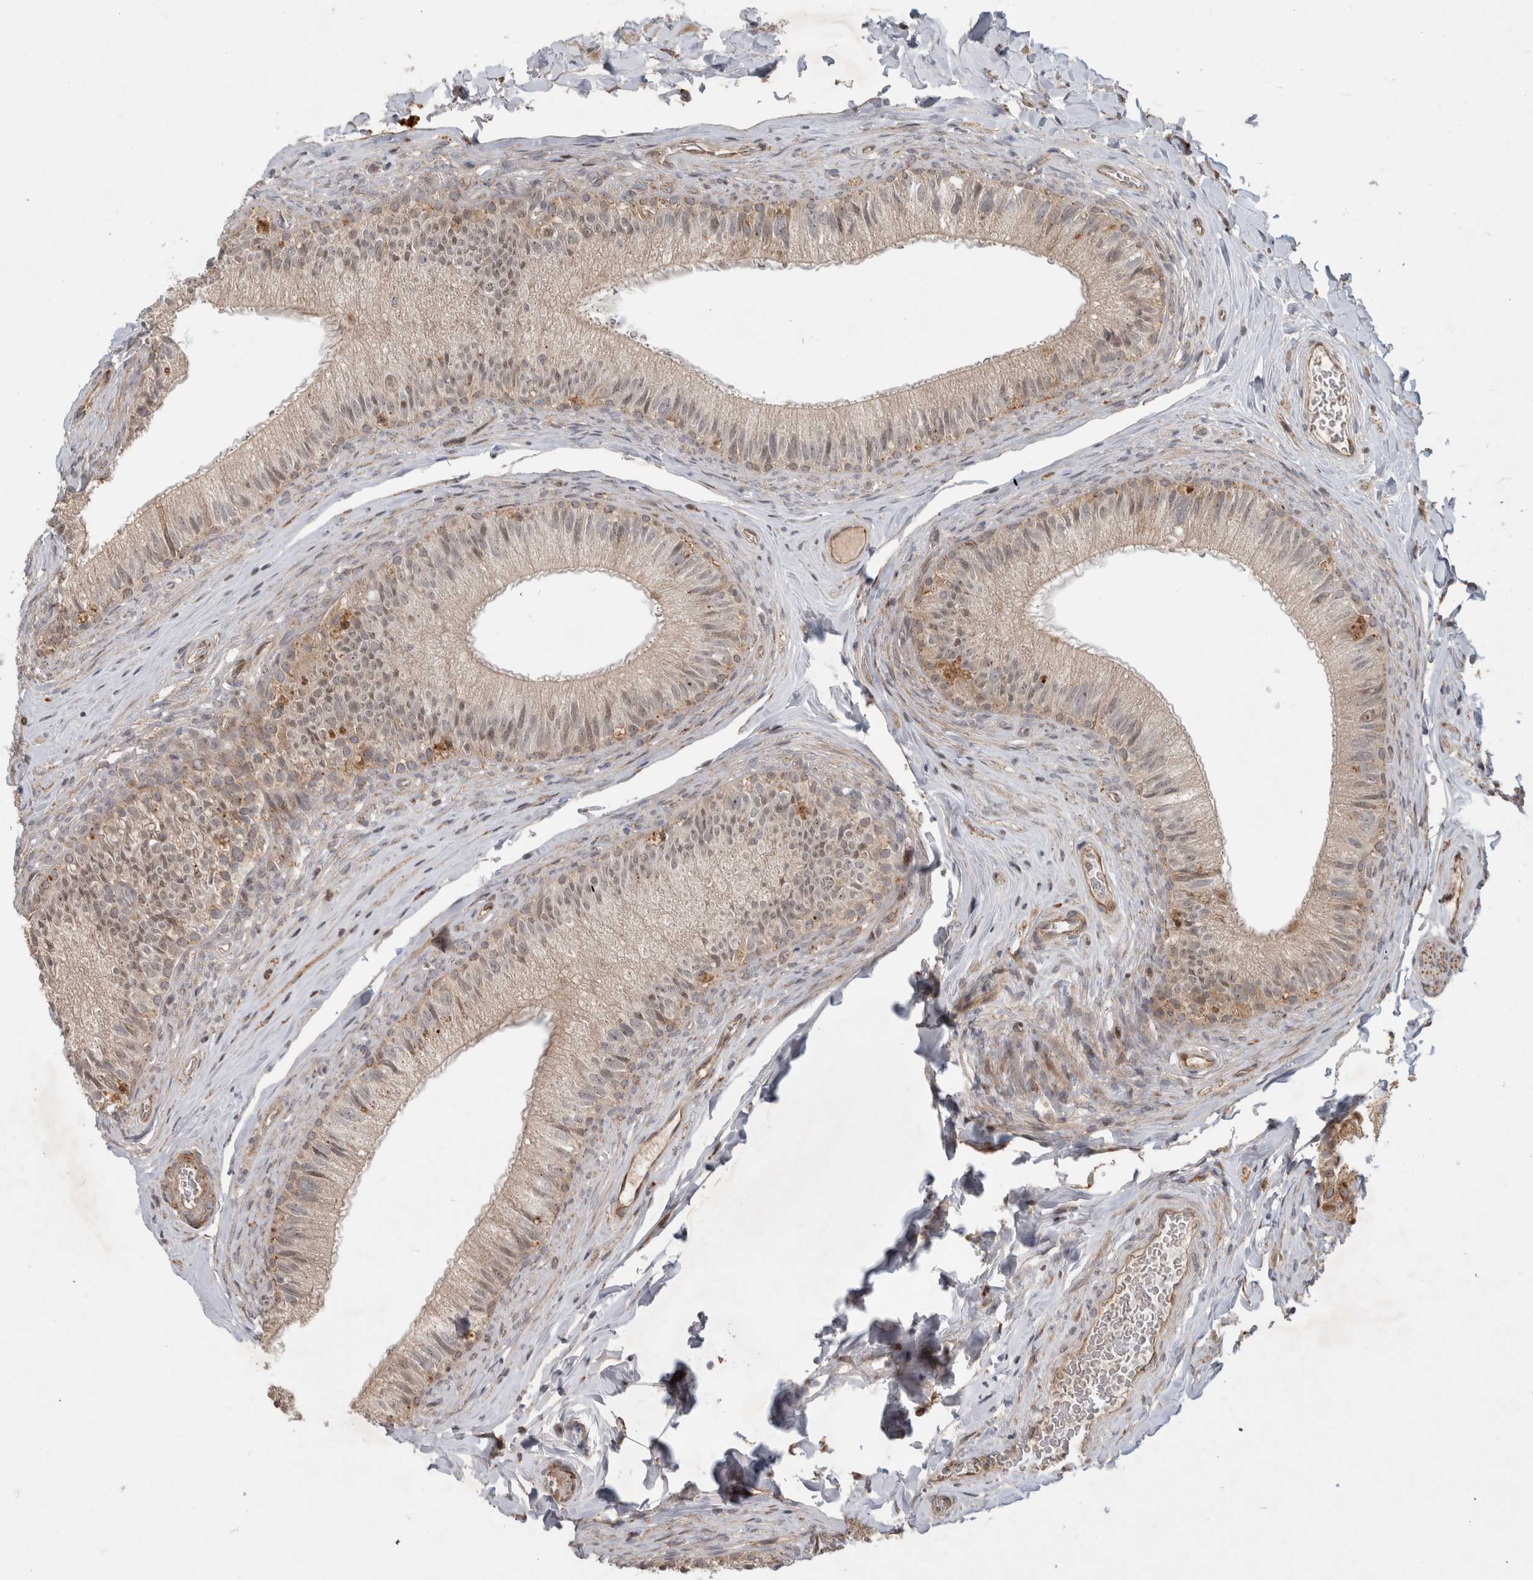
{"staining": {"intensity": "weak", "quantity": ">75%", "location": "cytoplasmic/membranous,nuclear"}, "tissue": "epididymis", "cell_type": "Glandular cells", "image_type": "normal", "snomed": [{"axis": "morphology", "description": "Normal tissue, NOS"}, {"axis": "topography", "description": "Epididymis"}], "caption": "A high-resolution micrograph shows IHC staining of normal epididymis, which demonstrates weak cytoplasmic/membranous,nuclear staining in approximately >75% of glandular cells. The protein is stained brown, and the nuclei are stained in blue (DAB IHC with brightfield microscopy, high magnification).", "gene": "INSRR", "patient": {"sex": "male", "age": 49}}